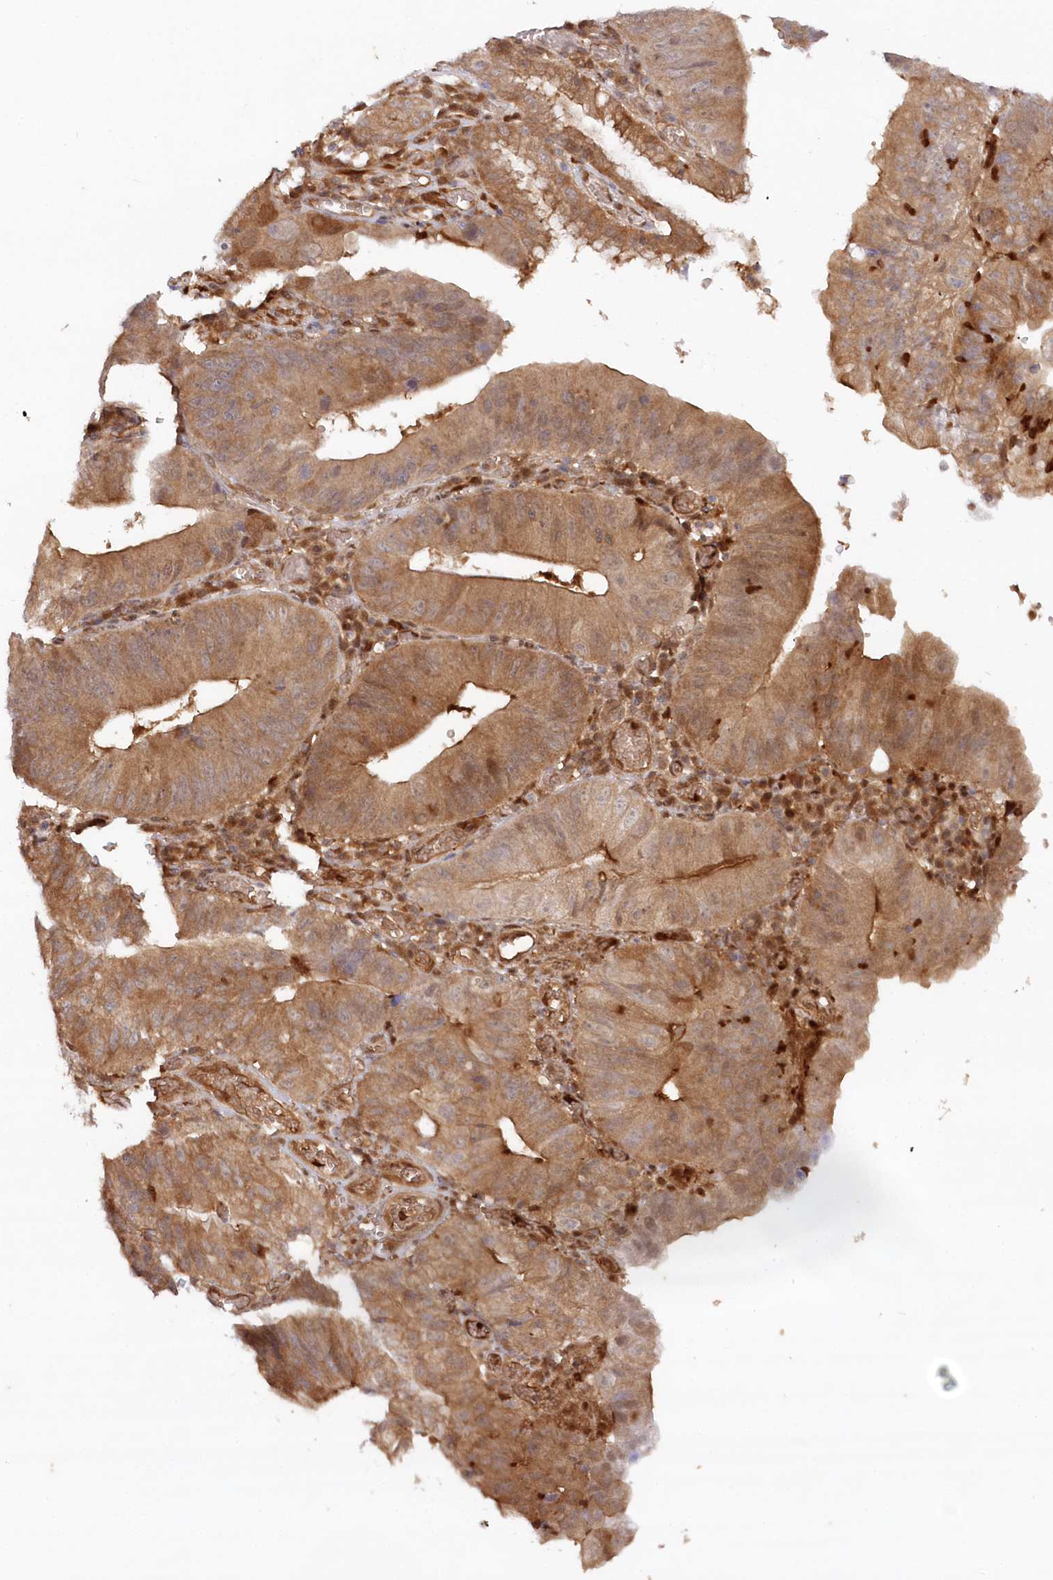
{"staining": {"intensity": "moderate", "quantity": ">75%", "location": "cytoplasmic/membranous"}, "tissue": "stomach cancer", "cell_type": "Tumor cells", "image_type": "cancer", "snomed": [{"axis": "morphology", "description": "Adenocarcinoma, NOS"}, {"axis": "topography", "description": "Stomach"}], "caption": "A brown stain shows moderate cytoplasmic/membranous staining of a protein in human adenocarcinoma (stomach) tumor cells.", "gene": "GBE1", "patient": {"sex": "male", "age": 59}}